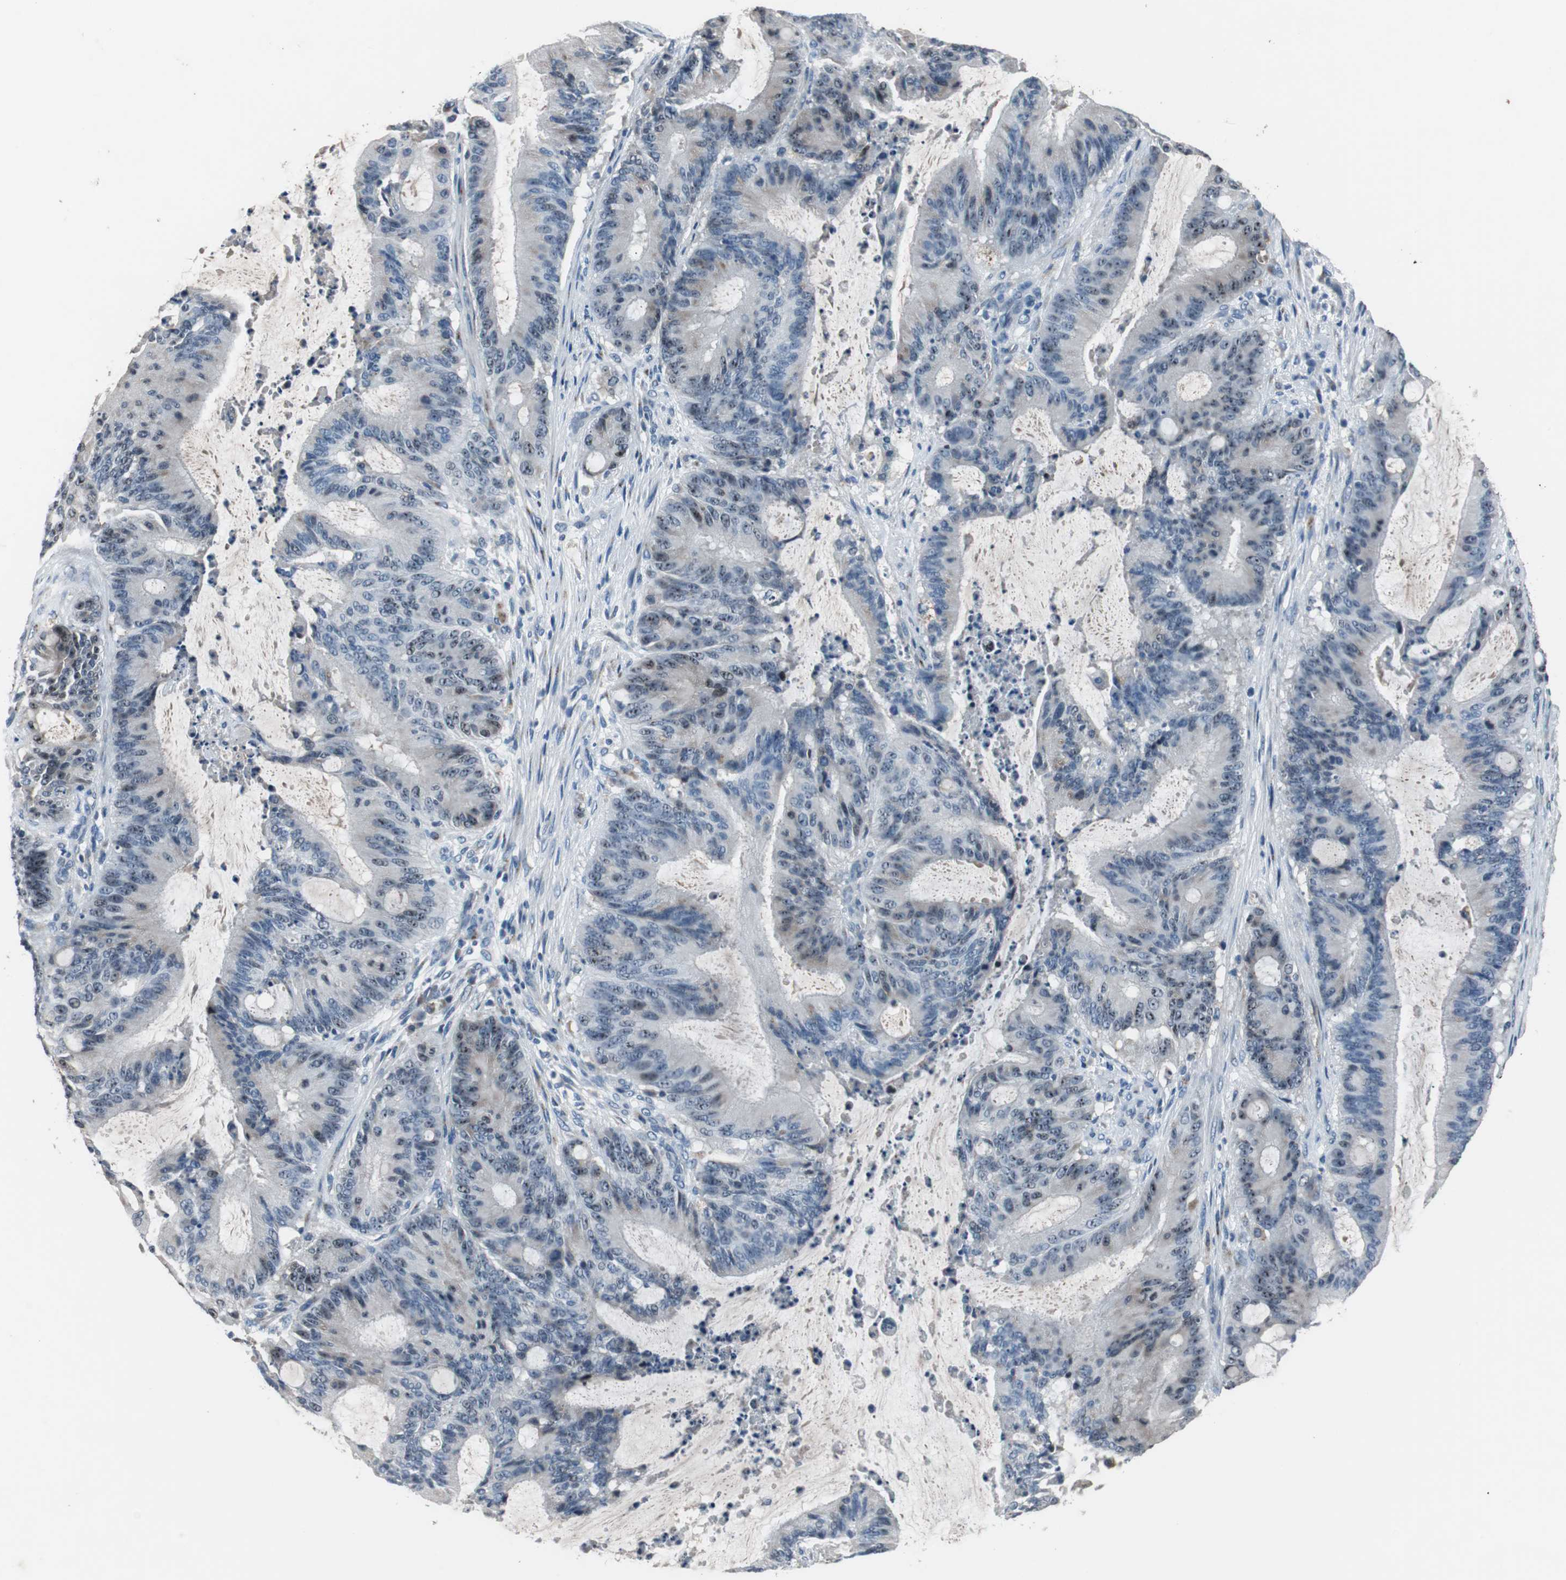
{"staining": {"intensity": "weak", "quantity": "<25%", "location": "cytoplasmic/membranous"}, "tissue": "liver cancer", "cell_type": "Tumor cells", "image_type": "cancer", "snomed": [{"axis": "morphology", "description": "Cholangiocarcinoma"}, {"axis": "topography", "description": "Liver"}], "caption": "Photomicrograph shows no protein positivity in tumor cells of liver cancer (cholangiocarcinoma) tissue.", "gene": "PCYT1B", "patient": {"sex": "female", "age": 73}}